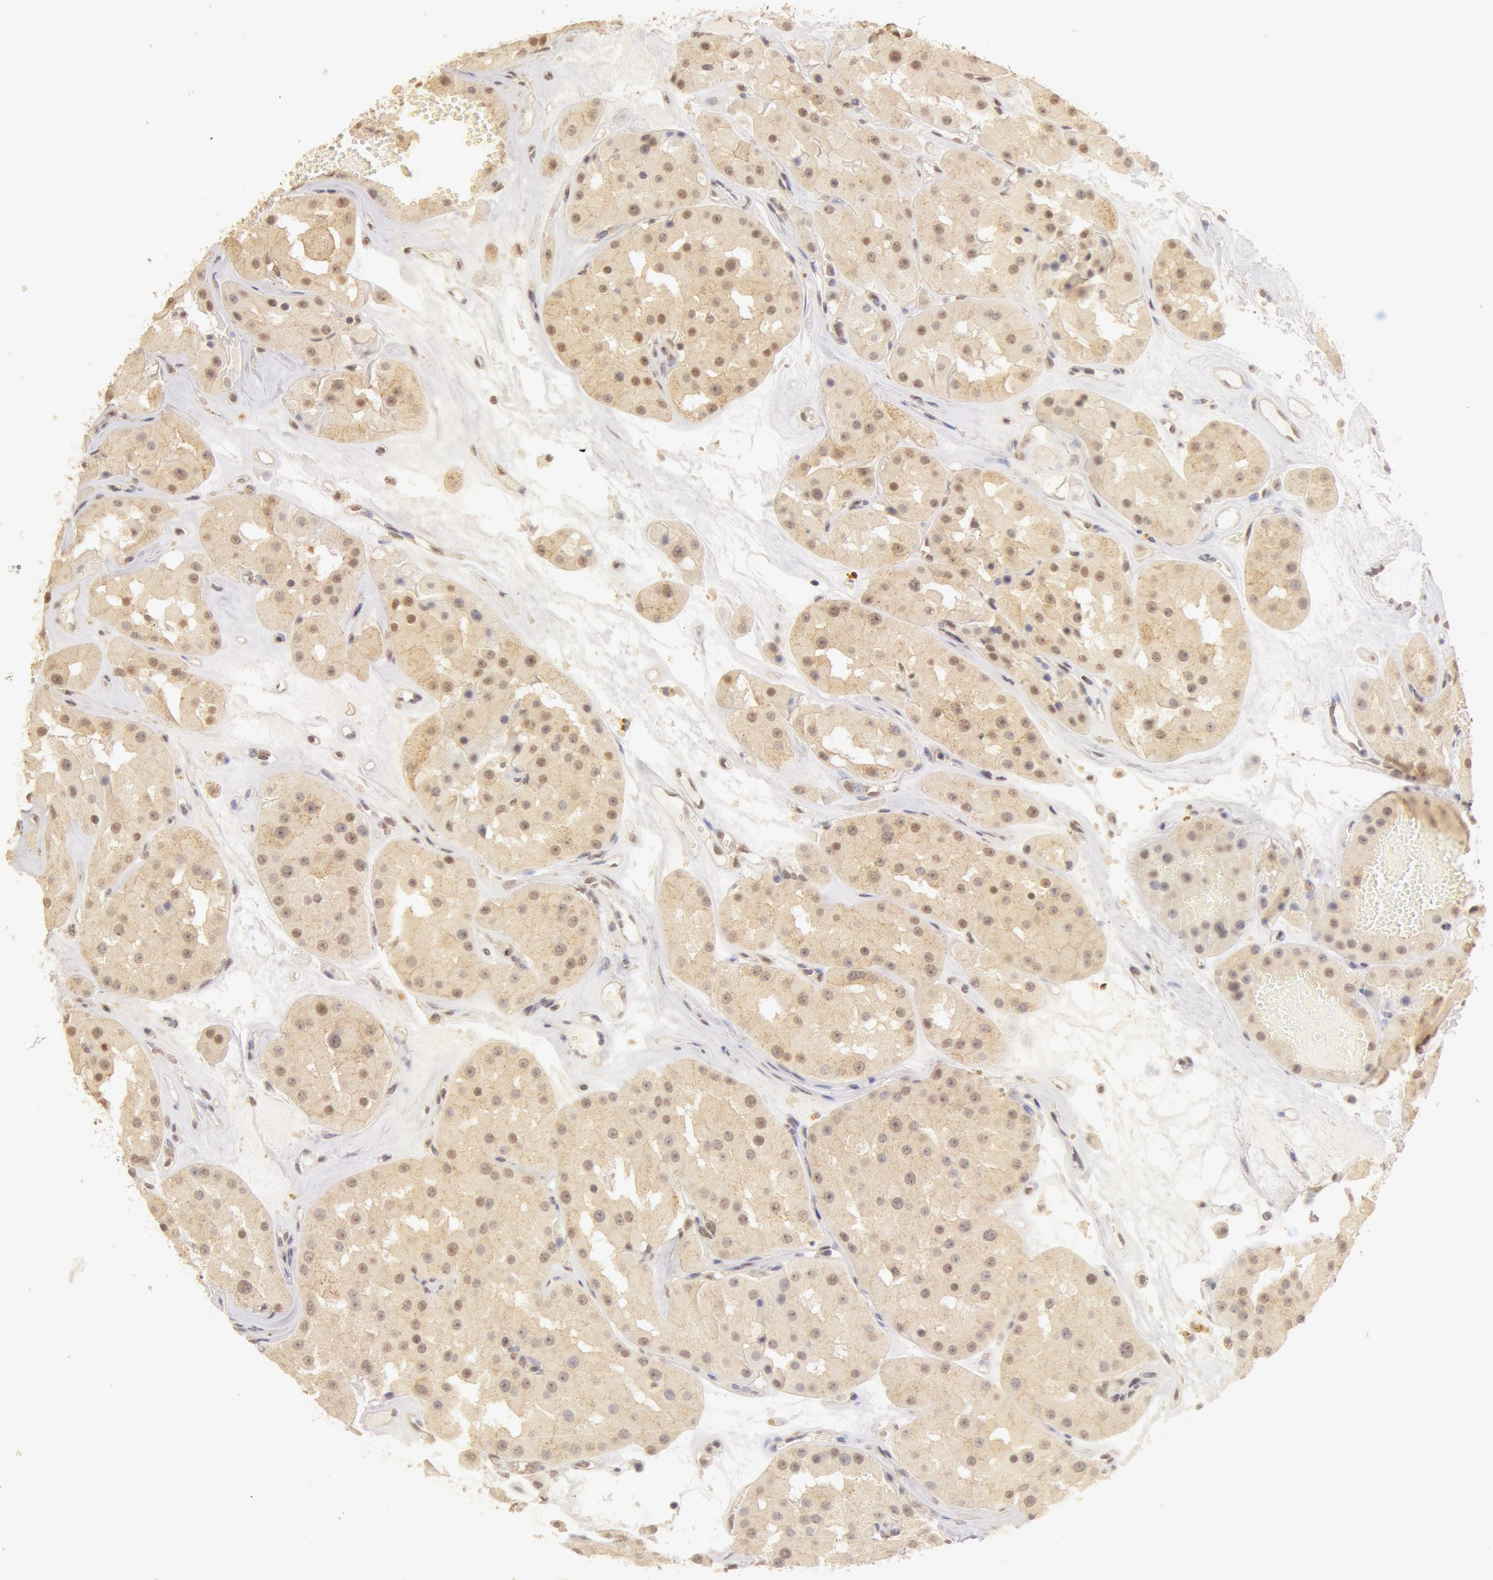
{"staining": {"intensity": "moderate", "quantity": ">75%", "location": "cytoplasmic/membranous,nuclear"}, "tissue": "renal cancer", "cell_type": "Tumor cells", "image_type": "cancer", "snomed": [{"axis": "morphology", "description": "Adenocarcinoma, uncertain malignant potential"}, {"axis": "topography", "description": "Kidney"}], "caption": "This image reveals immunohistochemistry staining of renal adenocarcinoma,  uncertain malignant potential, with medium moderate cytoplasmic/membranous and nuclear staining in approximately >75% of tumor cells.", "gene": "SNRNP70", "patient": {"sex": "male", "age": 63}}